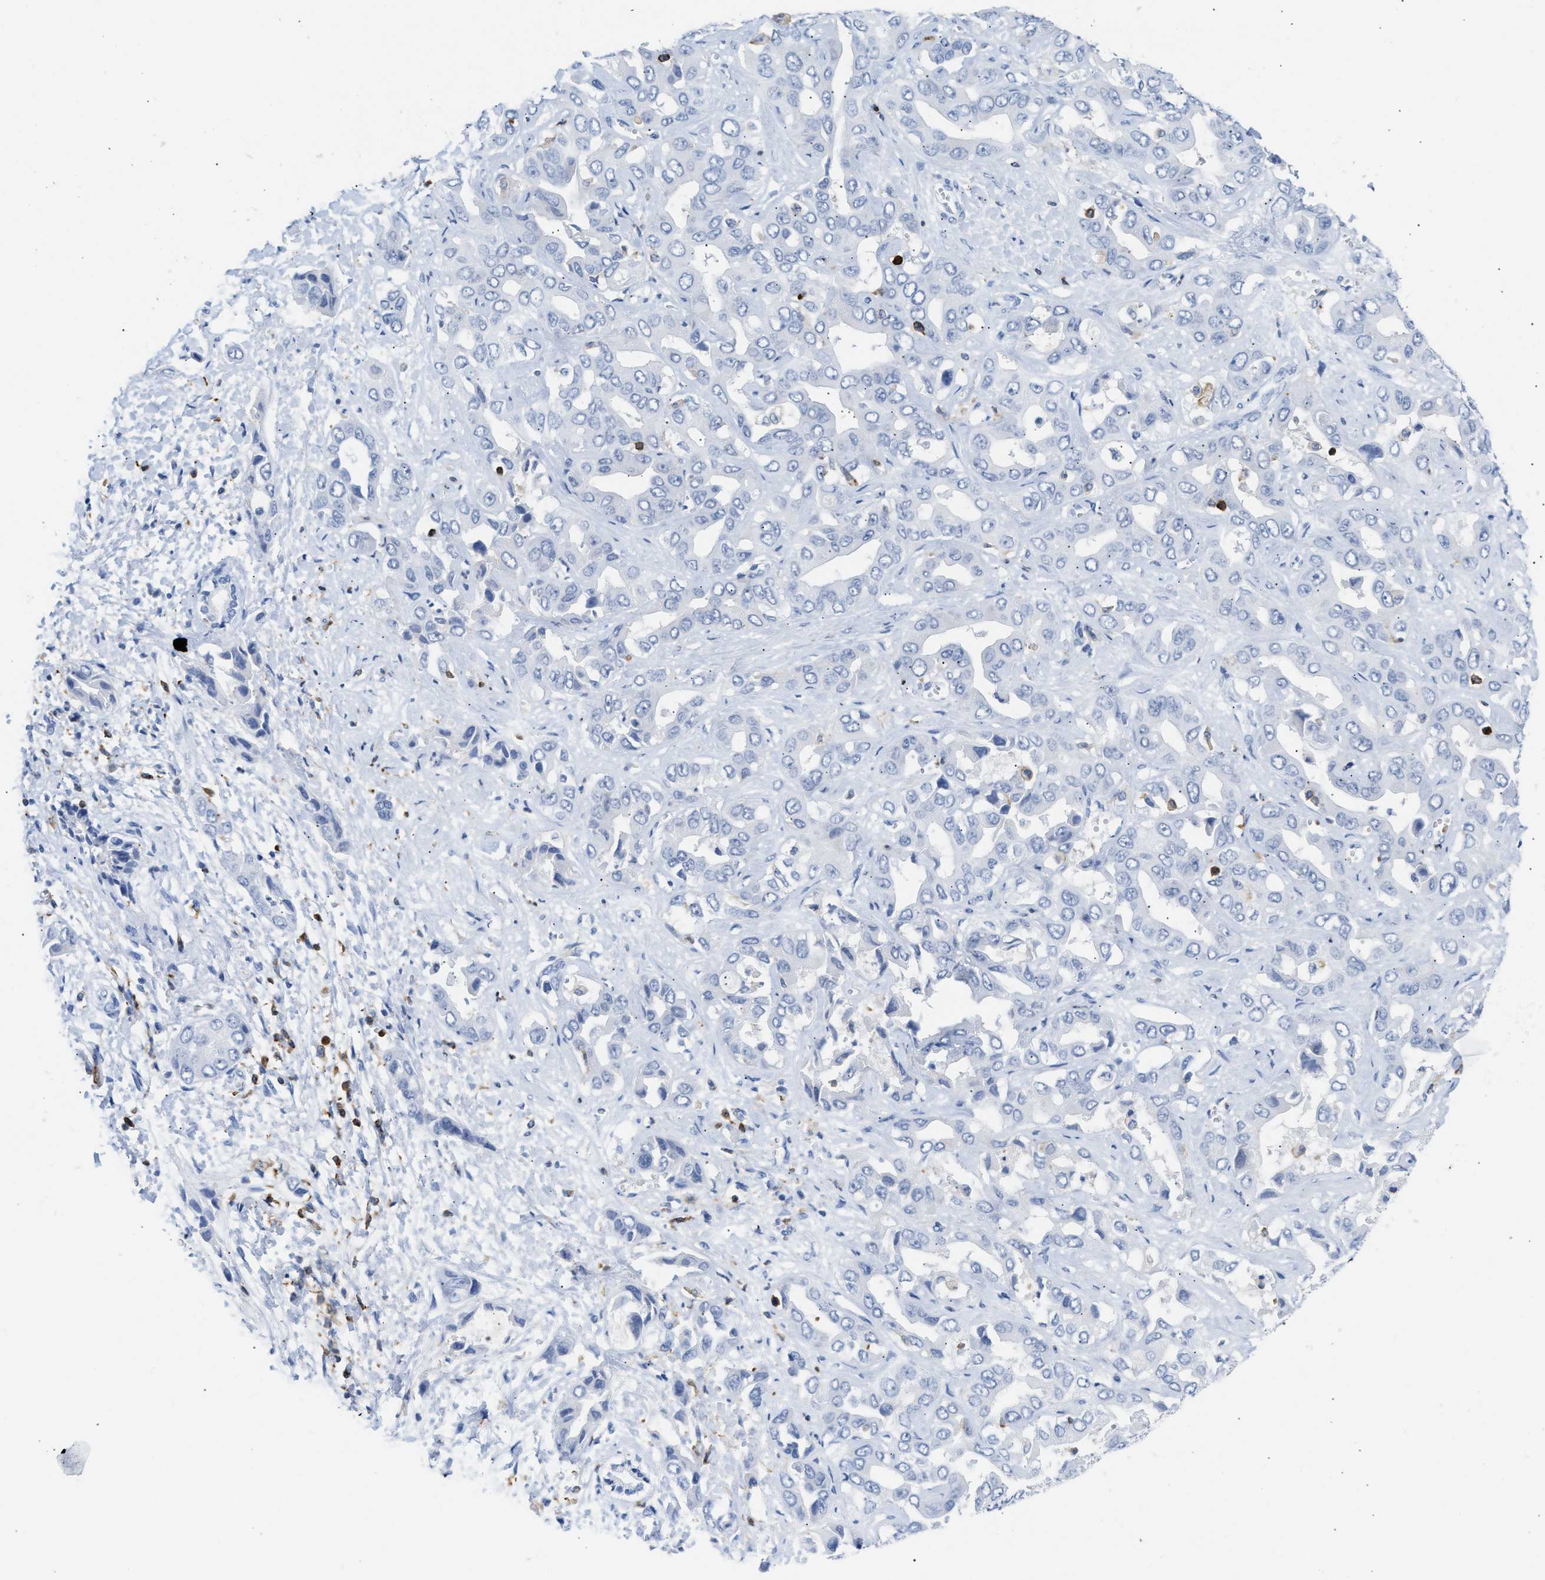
{"staining": {"intensity": "negative", "quantity": "none", "location": "none"}, "tissue": "liver cancer", "cell_type": "Tumor cells", "image_type": "cancer", "snomed": [{"axis": "morphology", "description": "Cholangiocarcinoma"}, {"axis": "topography", "description": "Liver"}], "caption": "An IHC micrograph of cholangiocarcinoma (liver) is shown. There is no staining in tumor cells of cholangiocarcinoma (liver).", "gene": "LCP1", "patient": {"sex": "female", "age": 52}}